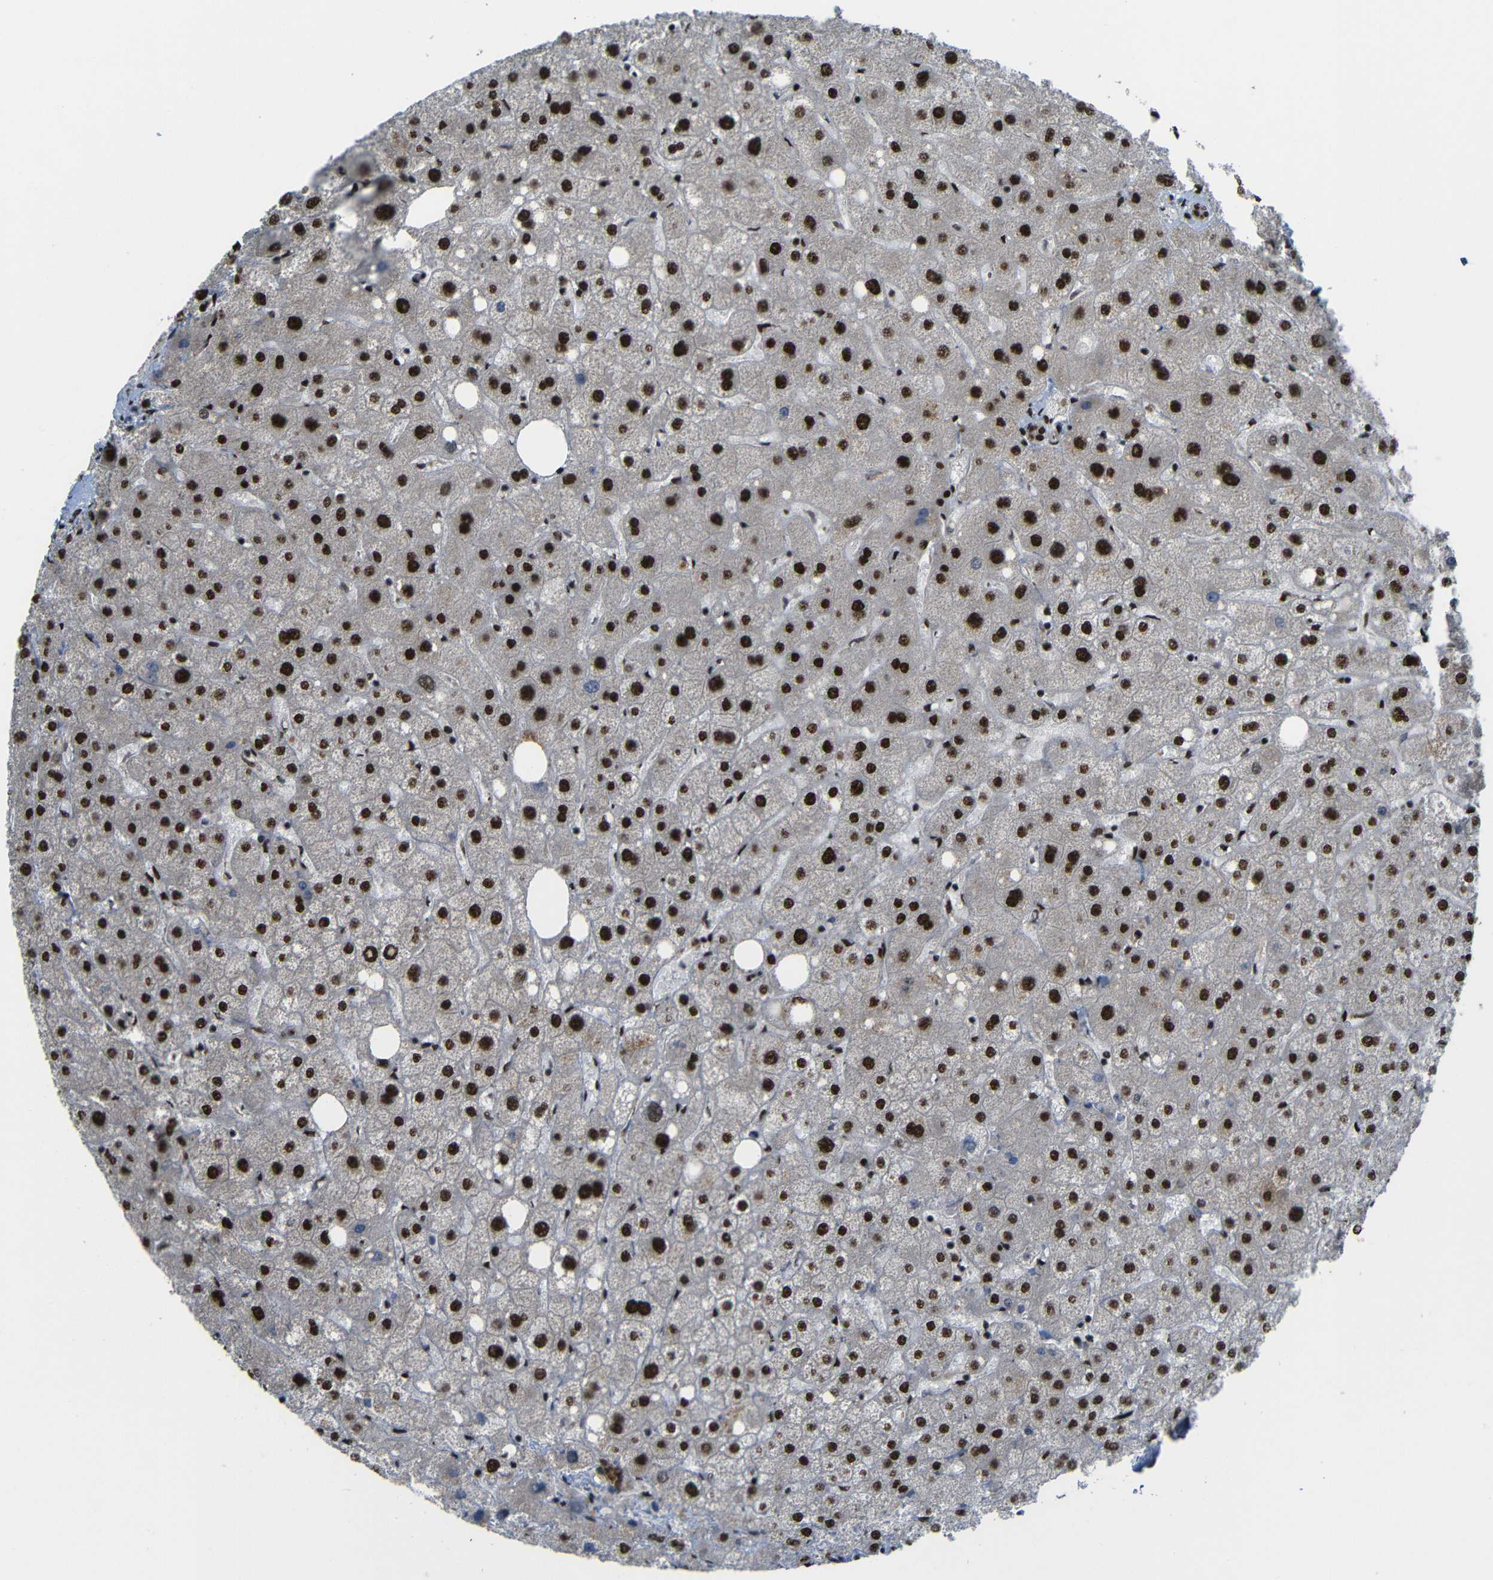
{"staining": {"intensity": "strong", "quantity": ">75%", "location": "nuclear"}, "tissue": "liver", "cell_type": "Cholangiocytes", "image_type": "normal", "snomed": [{"axis": "morphology", "description": "Normal tissue, NOS"}, {"axis": "topography", "description": "Liver"}], "caption": "This histopathology image displays IHC staining of benign human liver, with high strong nuclear expression in approximately >75% of cholangiocytes.", "gene": "TCF7L2", "patient": {"sex": "male", "age": 73}}